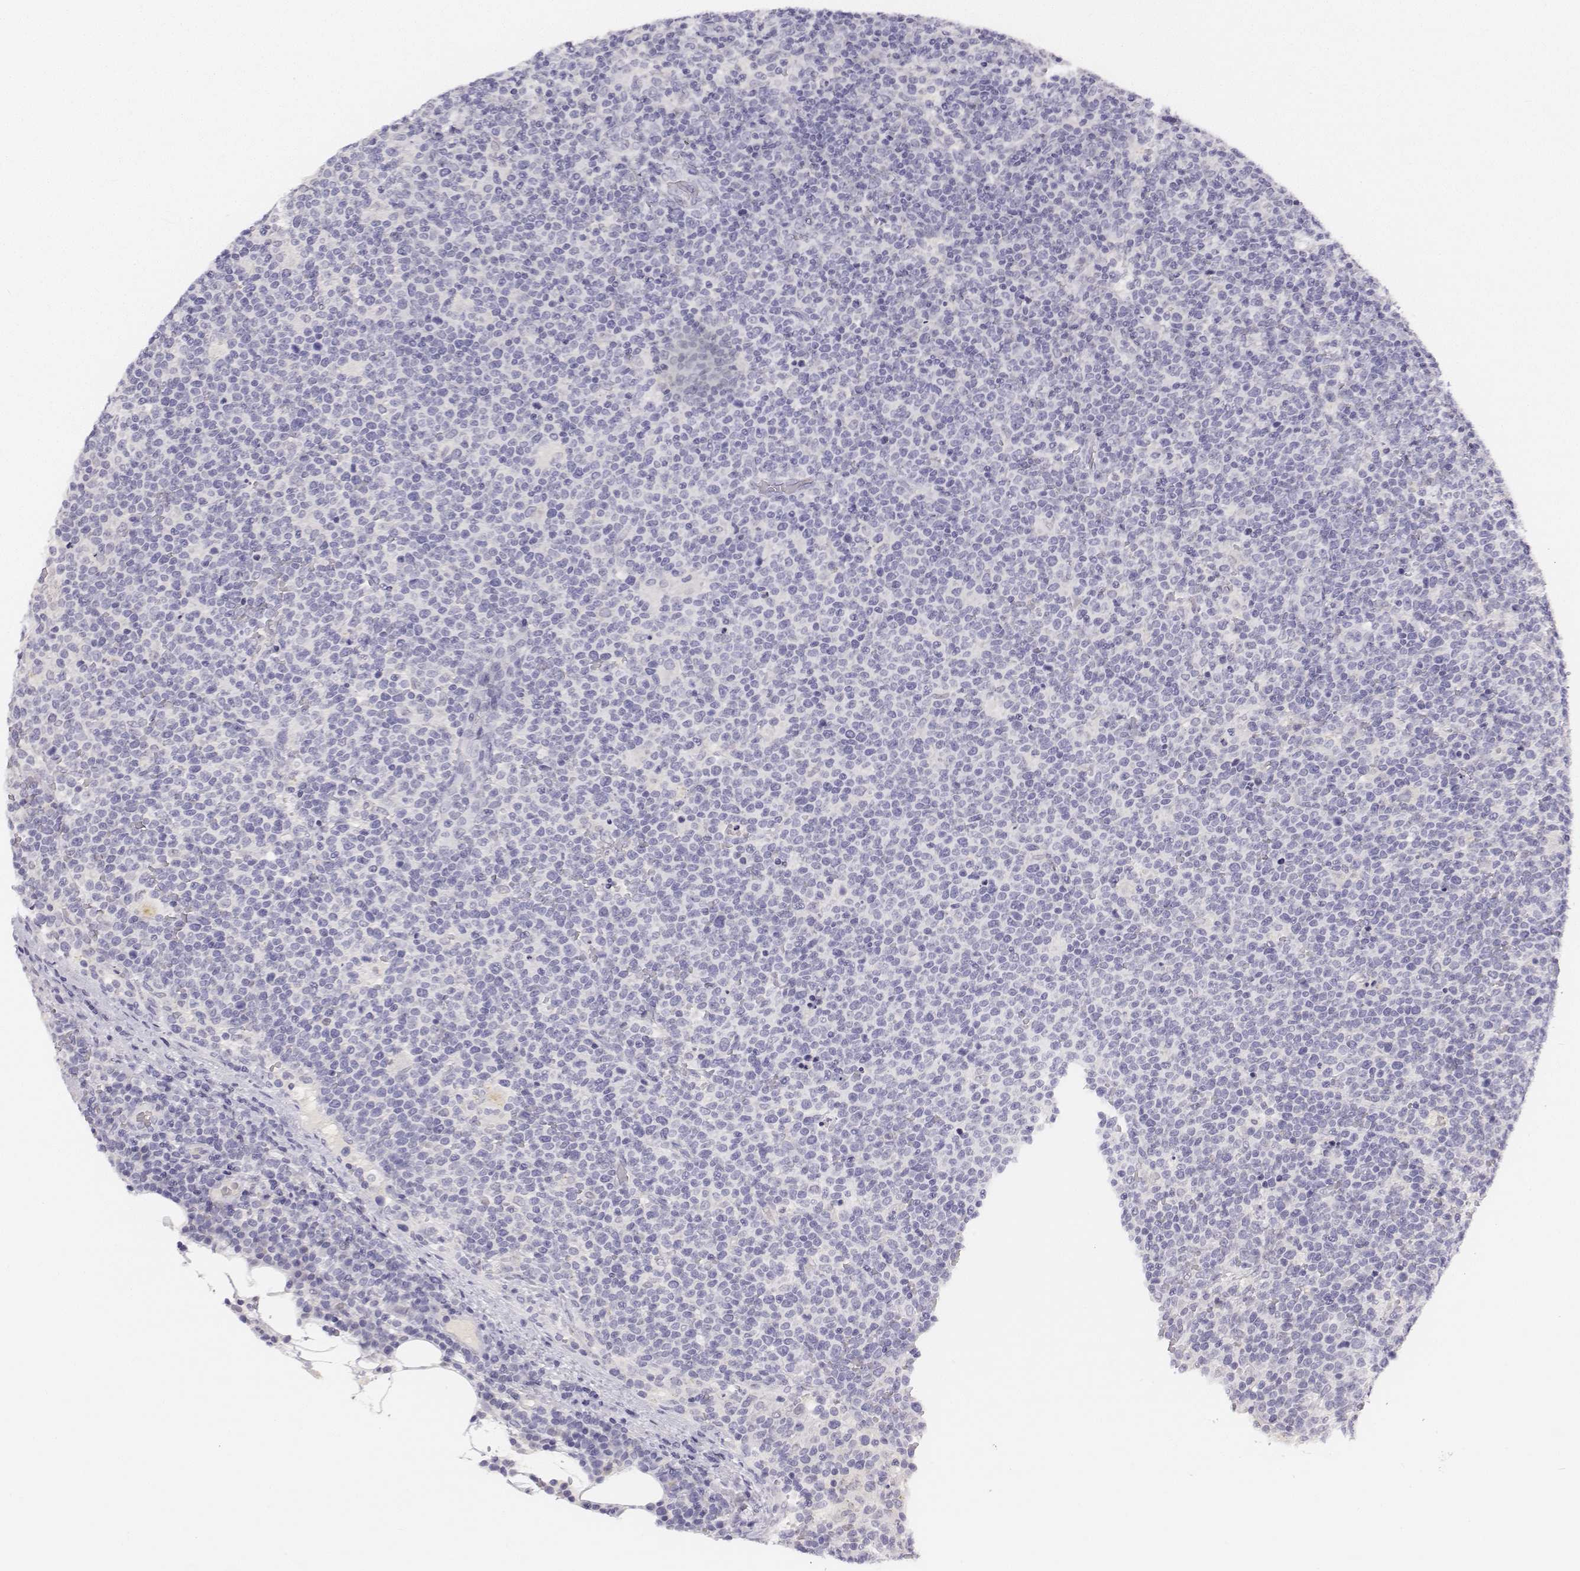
{"staining": {"intensity": "negative", "quantity": "none", "location": "none"}, "tissue": "lymphoma", "cell_type": "Tumor cells", "image_type": "cancer", "snomed": [{"axis": "morphology", "description": "Malignant lymphoma, non-Hodgkin's type, High grade"}, {"axis": "topography", "description": "Lymph node"}], "caption": "There is no significant positivity in tumor cells of lymphoma.", "gene": "UCN2", "patient": {"sex": "male", "age": 61}}